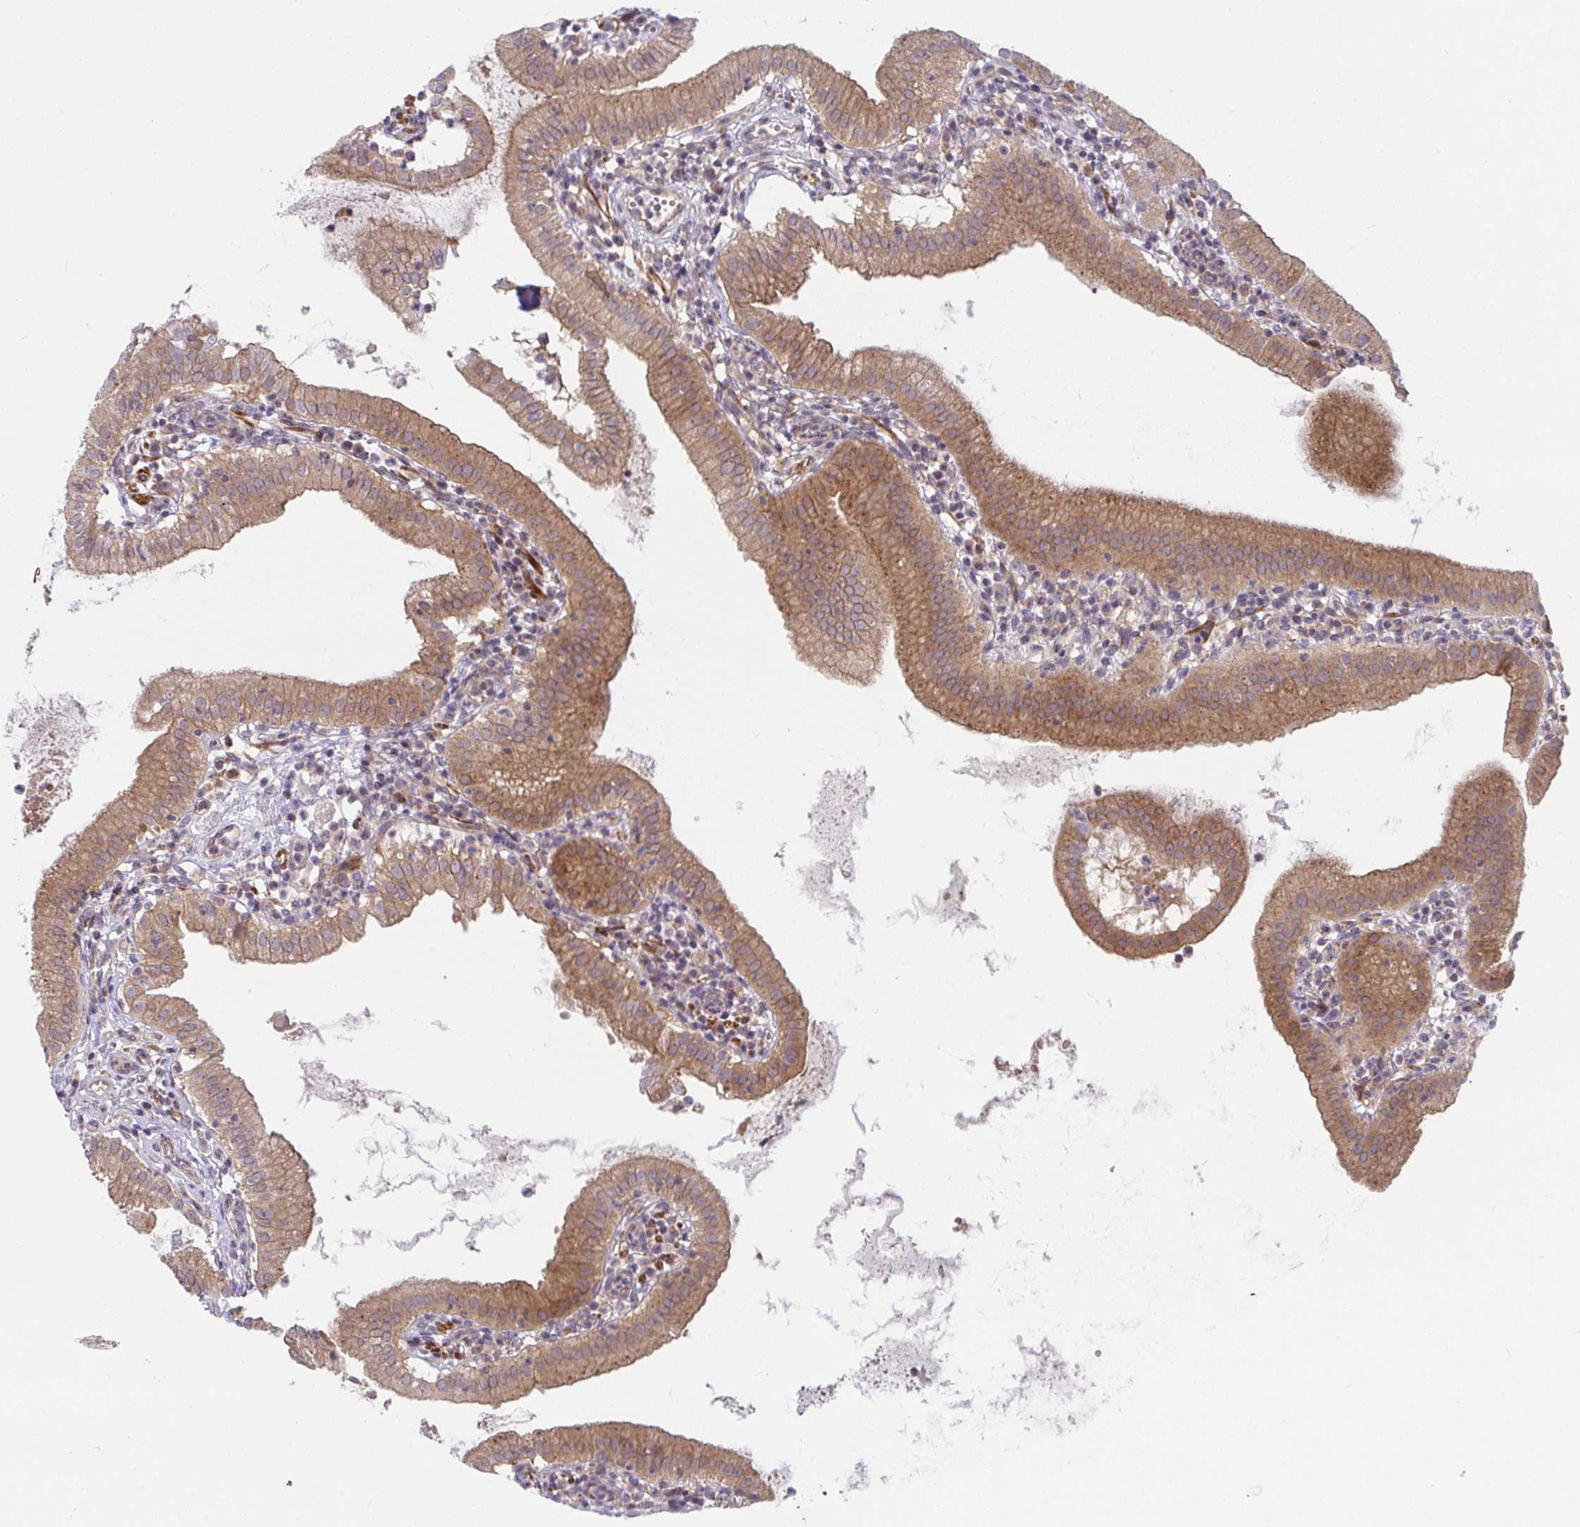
{"staining": {"intensity": "moderate", "quantity": ">75%", "location": "cytoplasmic/membranous"}, "tissue": "gallbladder", "cell_type": "Glandular cells", "image_type": "normal", "snomed": [{"axis": "morphology", "description": "Normal tissue, NOS"}, {"axis": "topography", "description": "Gallbladder"}], "caption": "Immunohistochemical staining of unremarkable gallbladder exhibits medium levels of moderate cytoplasmic/membranous expression in about >75% of glandular cells.", "gene": "CASP9", "patient": {"sex": "female", "age": 65}}